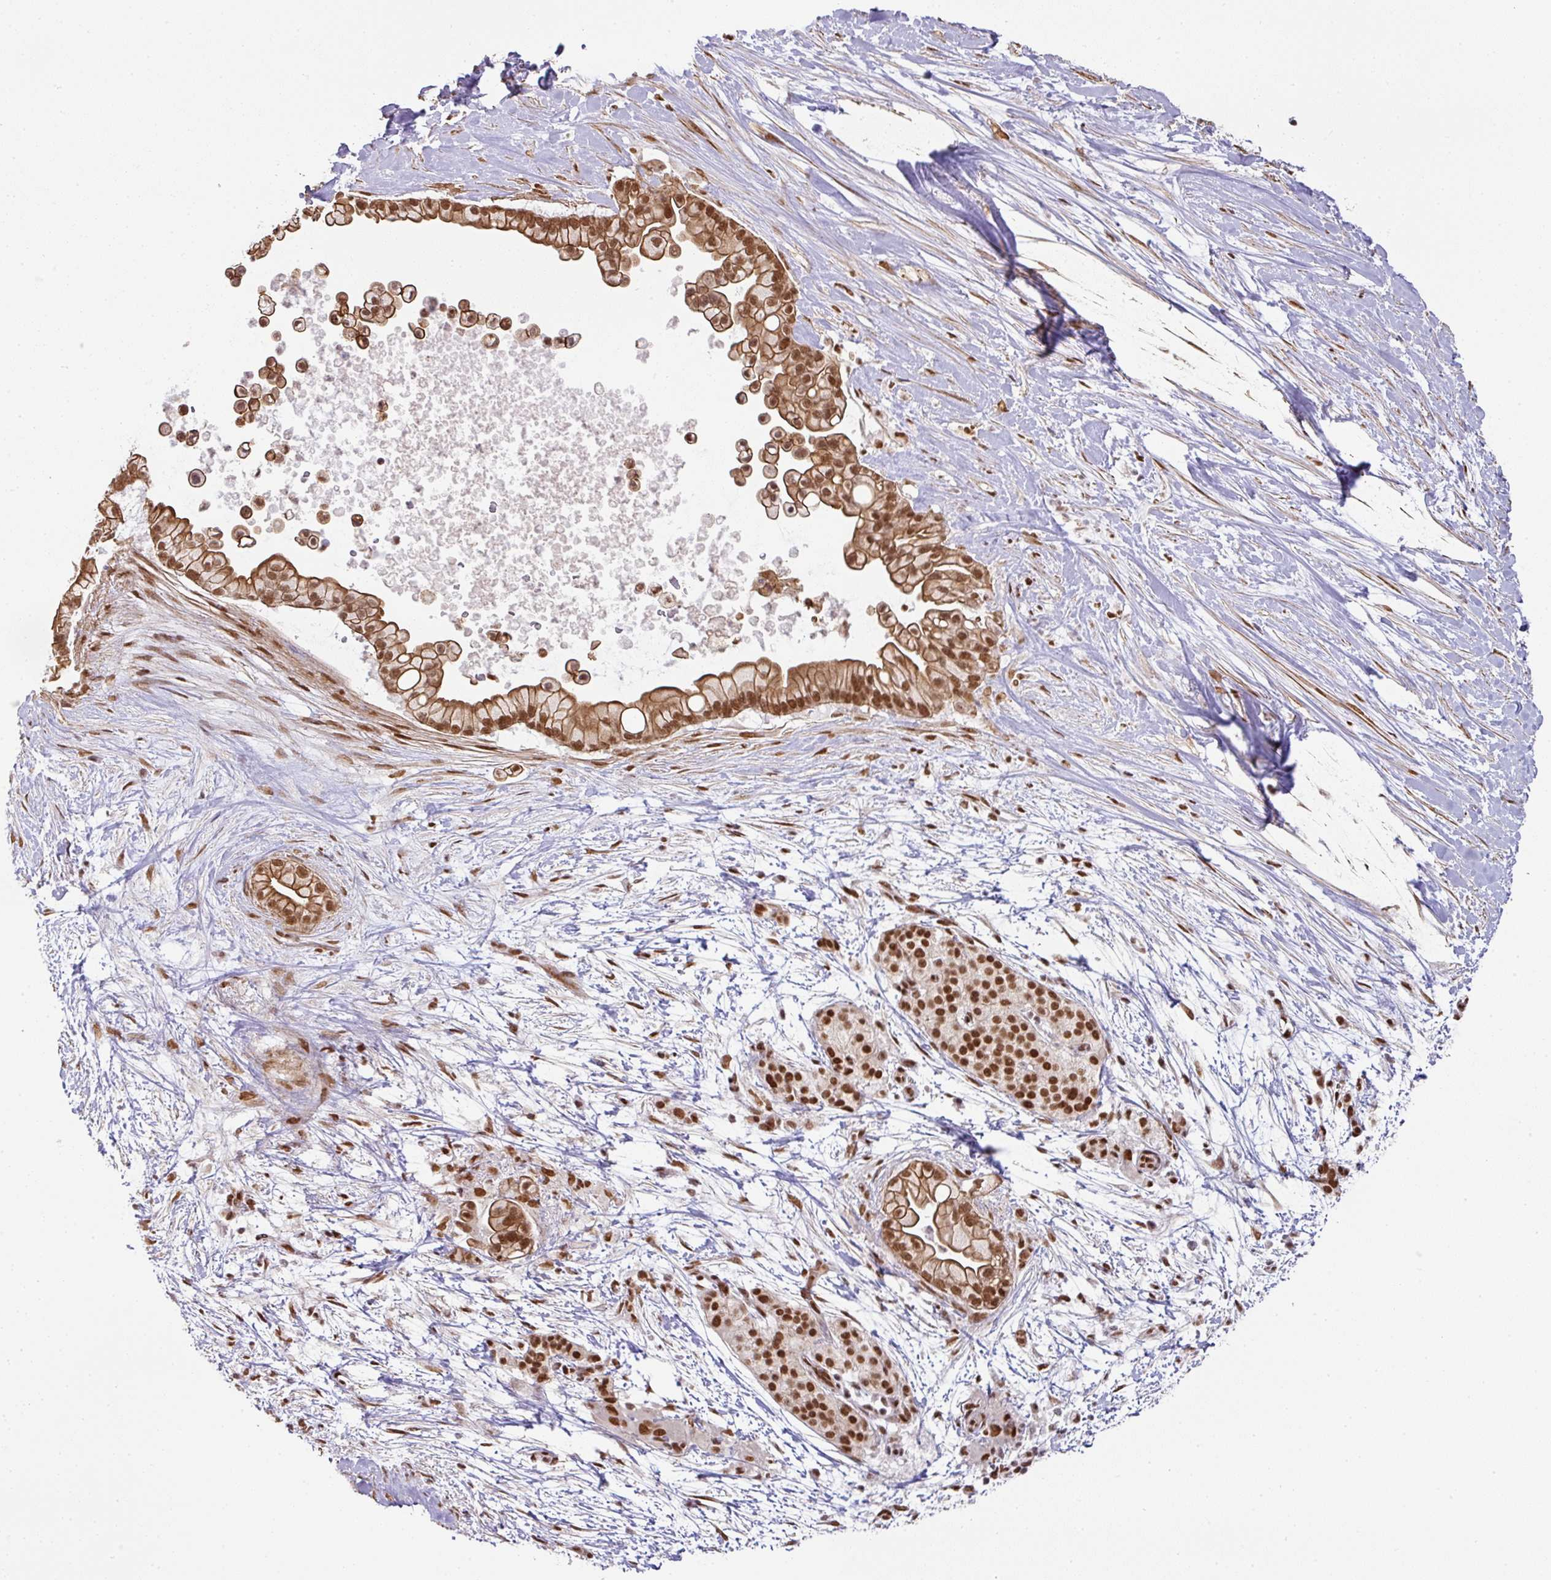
{"staining": {"intensity": "strong", "quantity": ">75%", "location": "cytoplasmic/membranous,nuclear"}, "tissue": "pancreatic cancer", "cell_type": "Tumor cells", "image_type": "cancer", "snomed": [{"axis": "morphology", "description": "Adenocarcinoma, NOS"}, {"axis": "topography", "description": "Pancreas"}], "caption": "Tumor cells reveal high levels of strong cytoplasmic/membranous and nuclear positivity in about >75% of cells in pancreatic cancer (adenocarcinoma). Using DAB (brown) and hematoxylin (blue) stains, captured at high magnification using brightfield microscopy.", "gene": "NCOA5", "patient": {"sex": "female", "age": 69}}